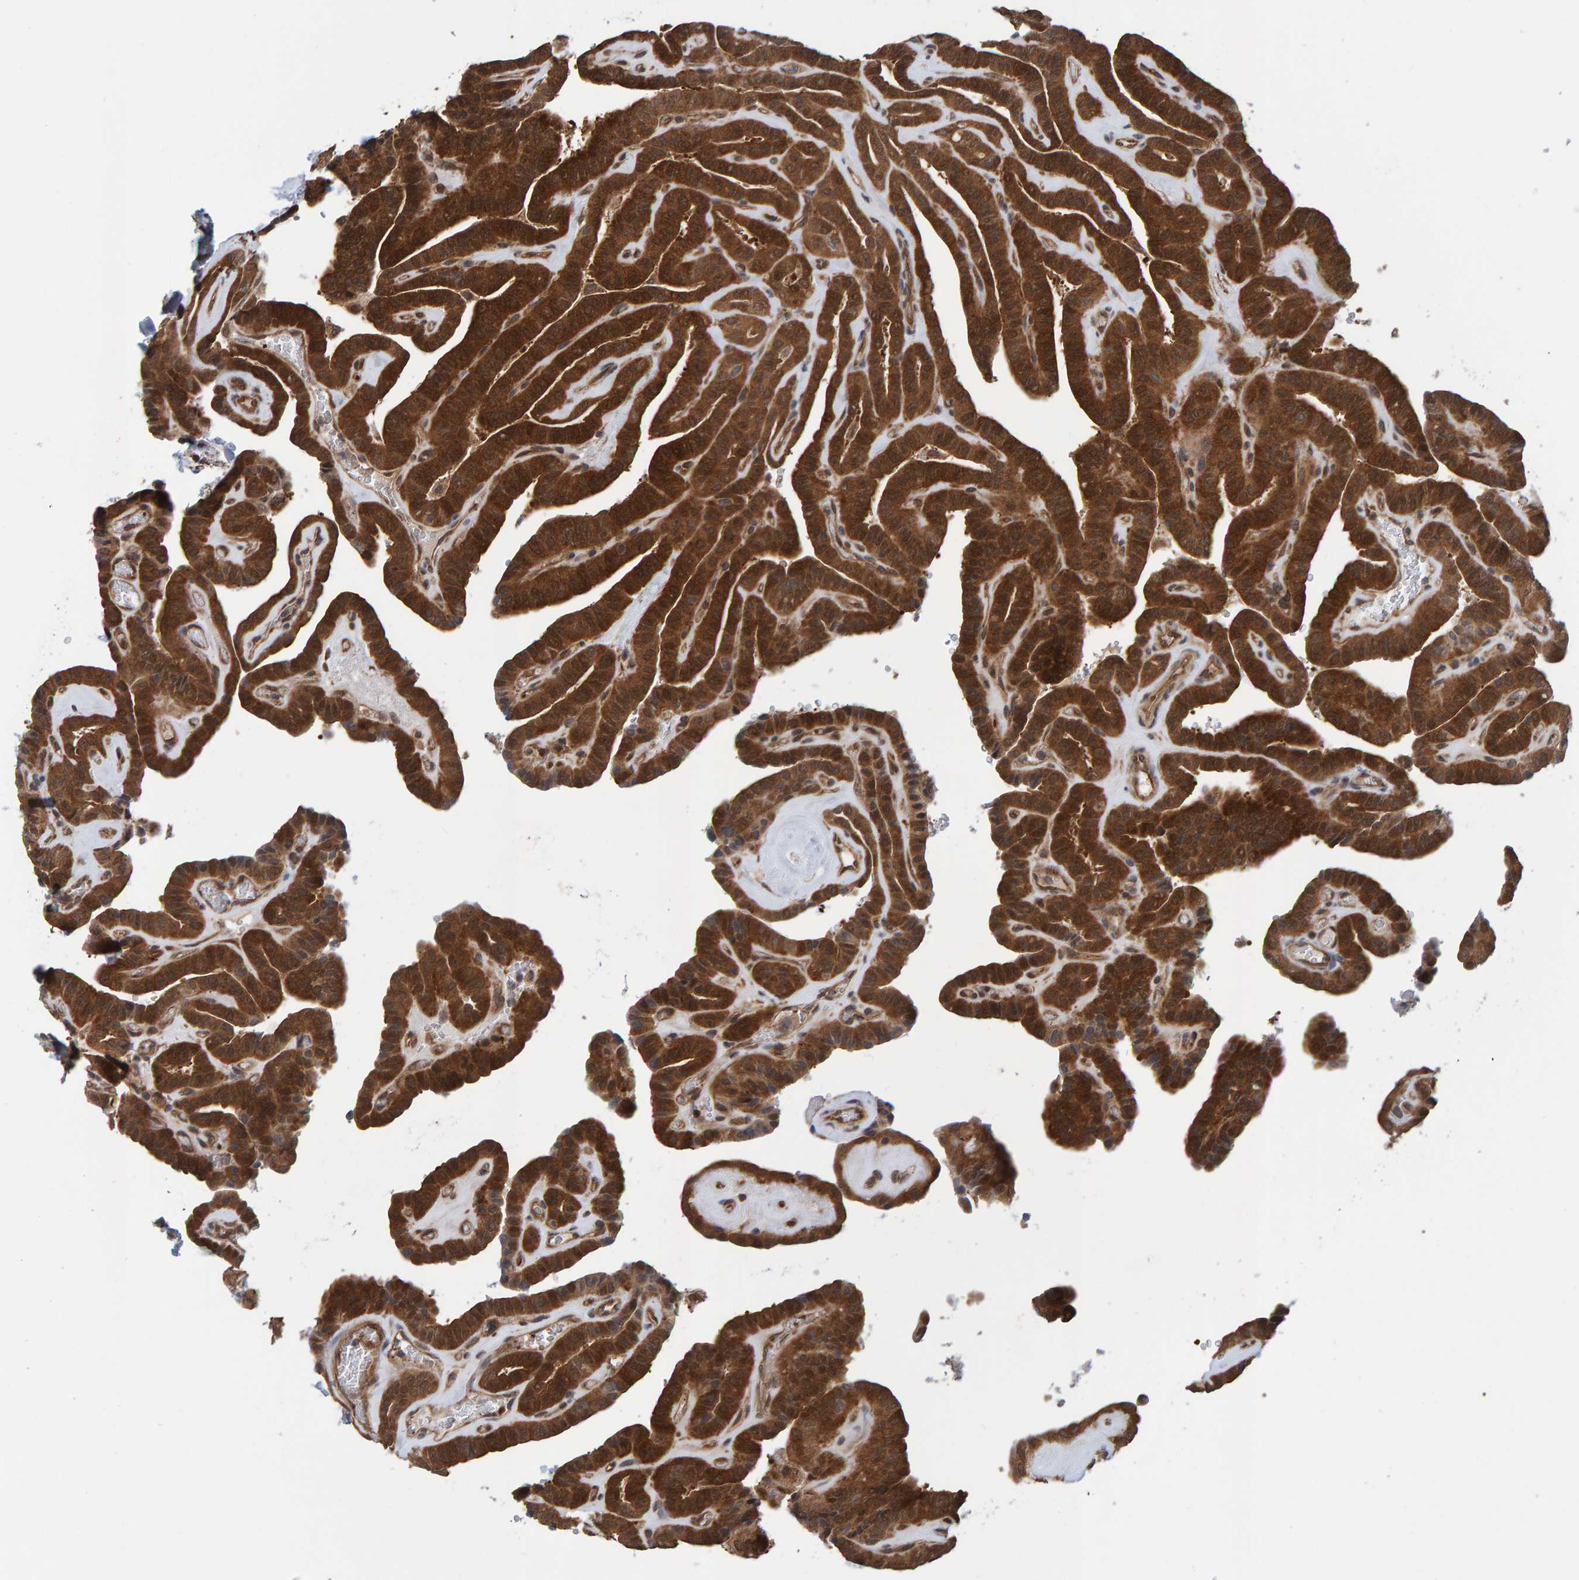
{"staining": {"intensity": "strong", "quantity": ">75%", "location": "cytoplasmic/membranous"}, "tissue": "thyroid cancer", "cell_type": "Tumor cells", "image_type": "cancer", "snomed": [{"axis": "morphology", "description": "Papillary adenocarcinoma, NOS"}, {"axis": "topography", "description": "Thyroid gland"}], "caption": "Thyroid cancer (papillary adenocarcinoma) stained with a protein marker reveals strong staining in tumor cells.", "gene": "SCRN2", "patient": {"sex": "male", "age": 77}}